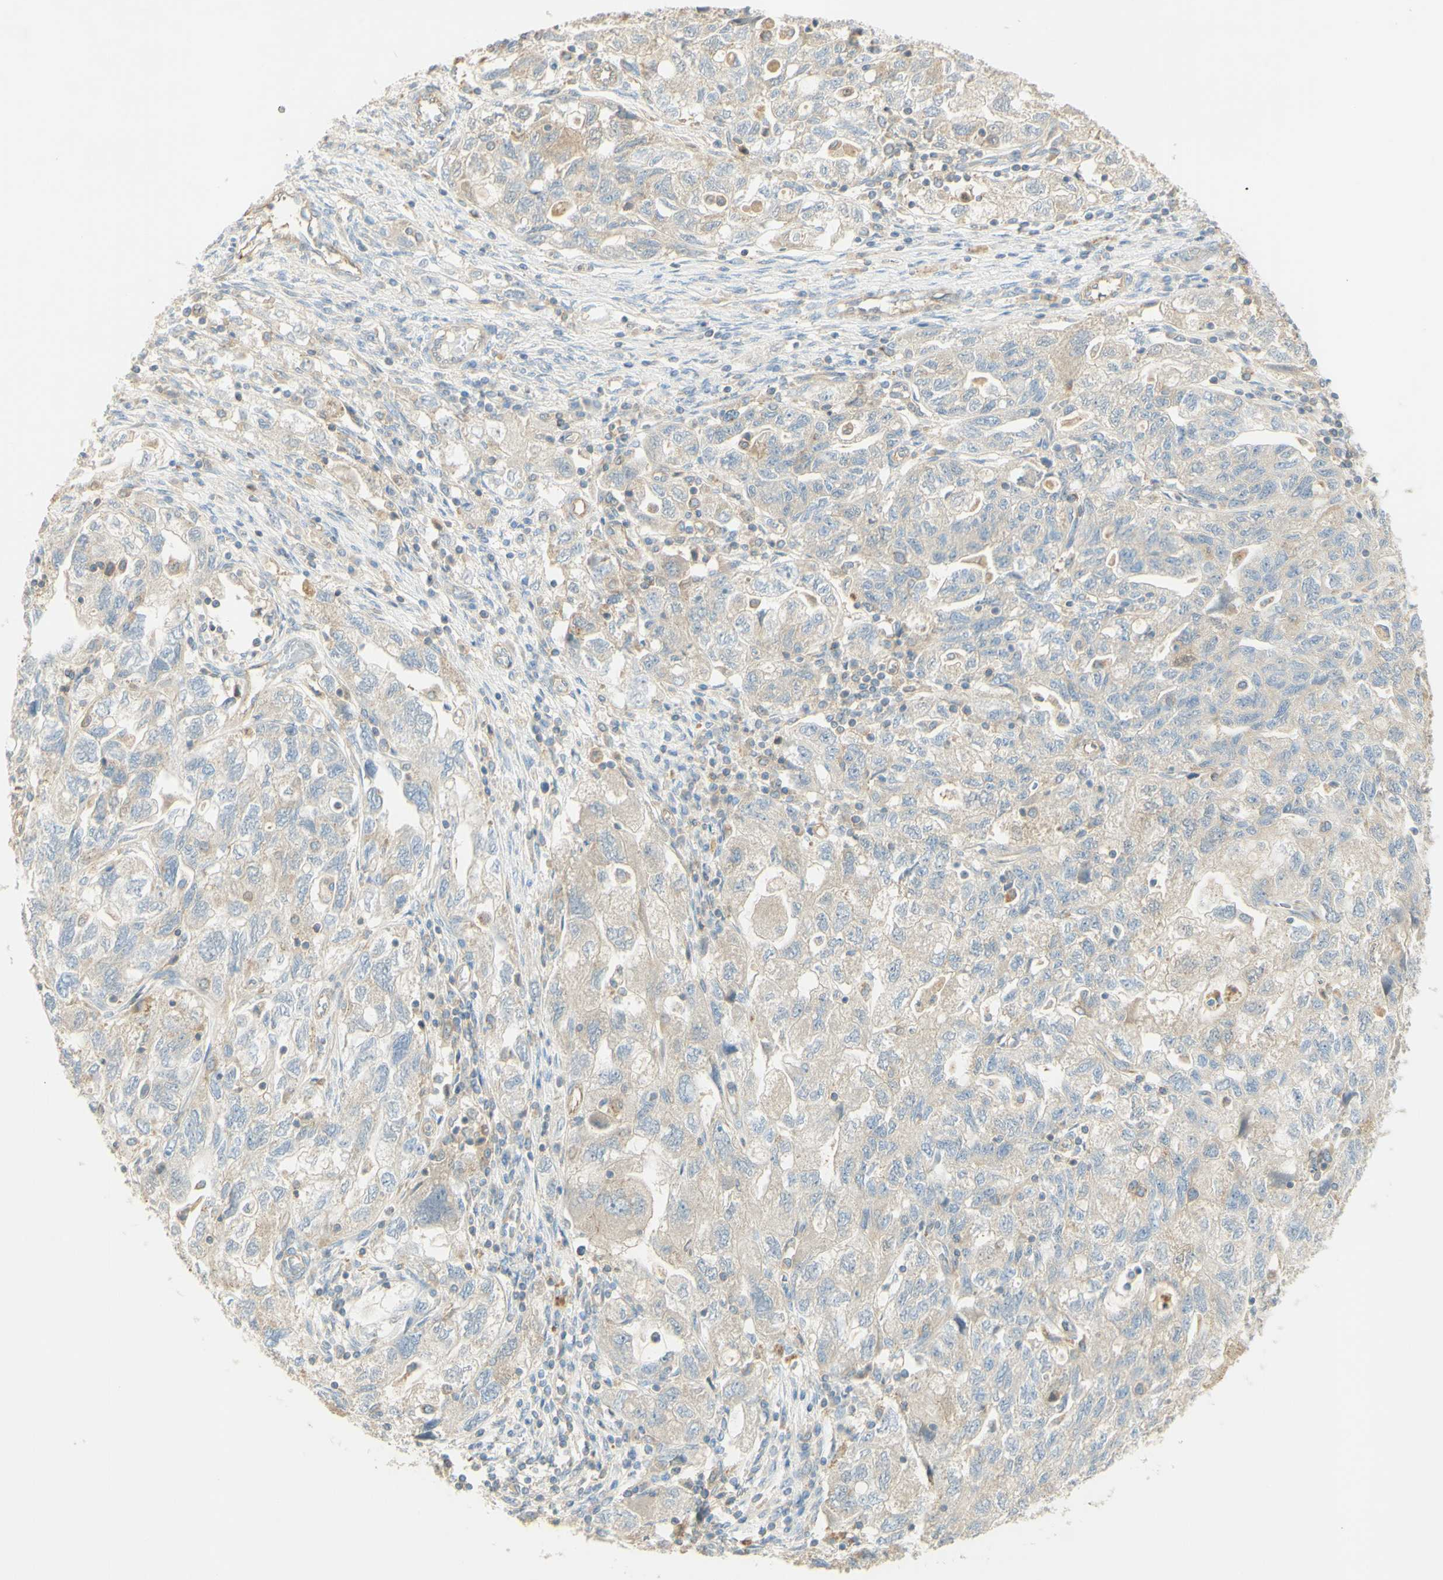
{"staining": {"intensity": "weak", "quantity": ">75%", "location": "cytoplasmic/membranous"}, "tissue": "ovarian cancer", "cell_type": "Tumor cells", "image_type": "cancer", "snomed": [{"axis": "morphology", "description": "Carcinoma, NOS"}, {"axis": "morphology", "description": "Cystadenocarcinoma, serous, NOS"}, {"axis": "topography", "description": "Ovary"}], "caption": "Protein expression analysis of serous cystadenocarcinoma (ovarian) displays weak cytoplasmic/membranous staining in approximately >75% of tumor cells.", "gene": "IKBKG", "patient": {"sex": "female", "age": 69}}